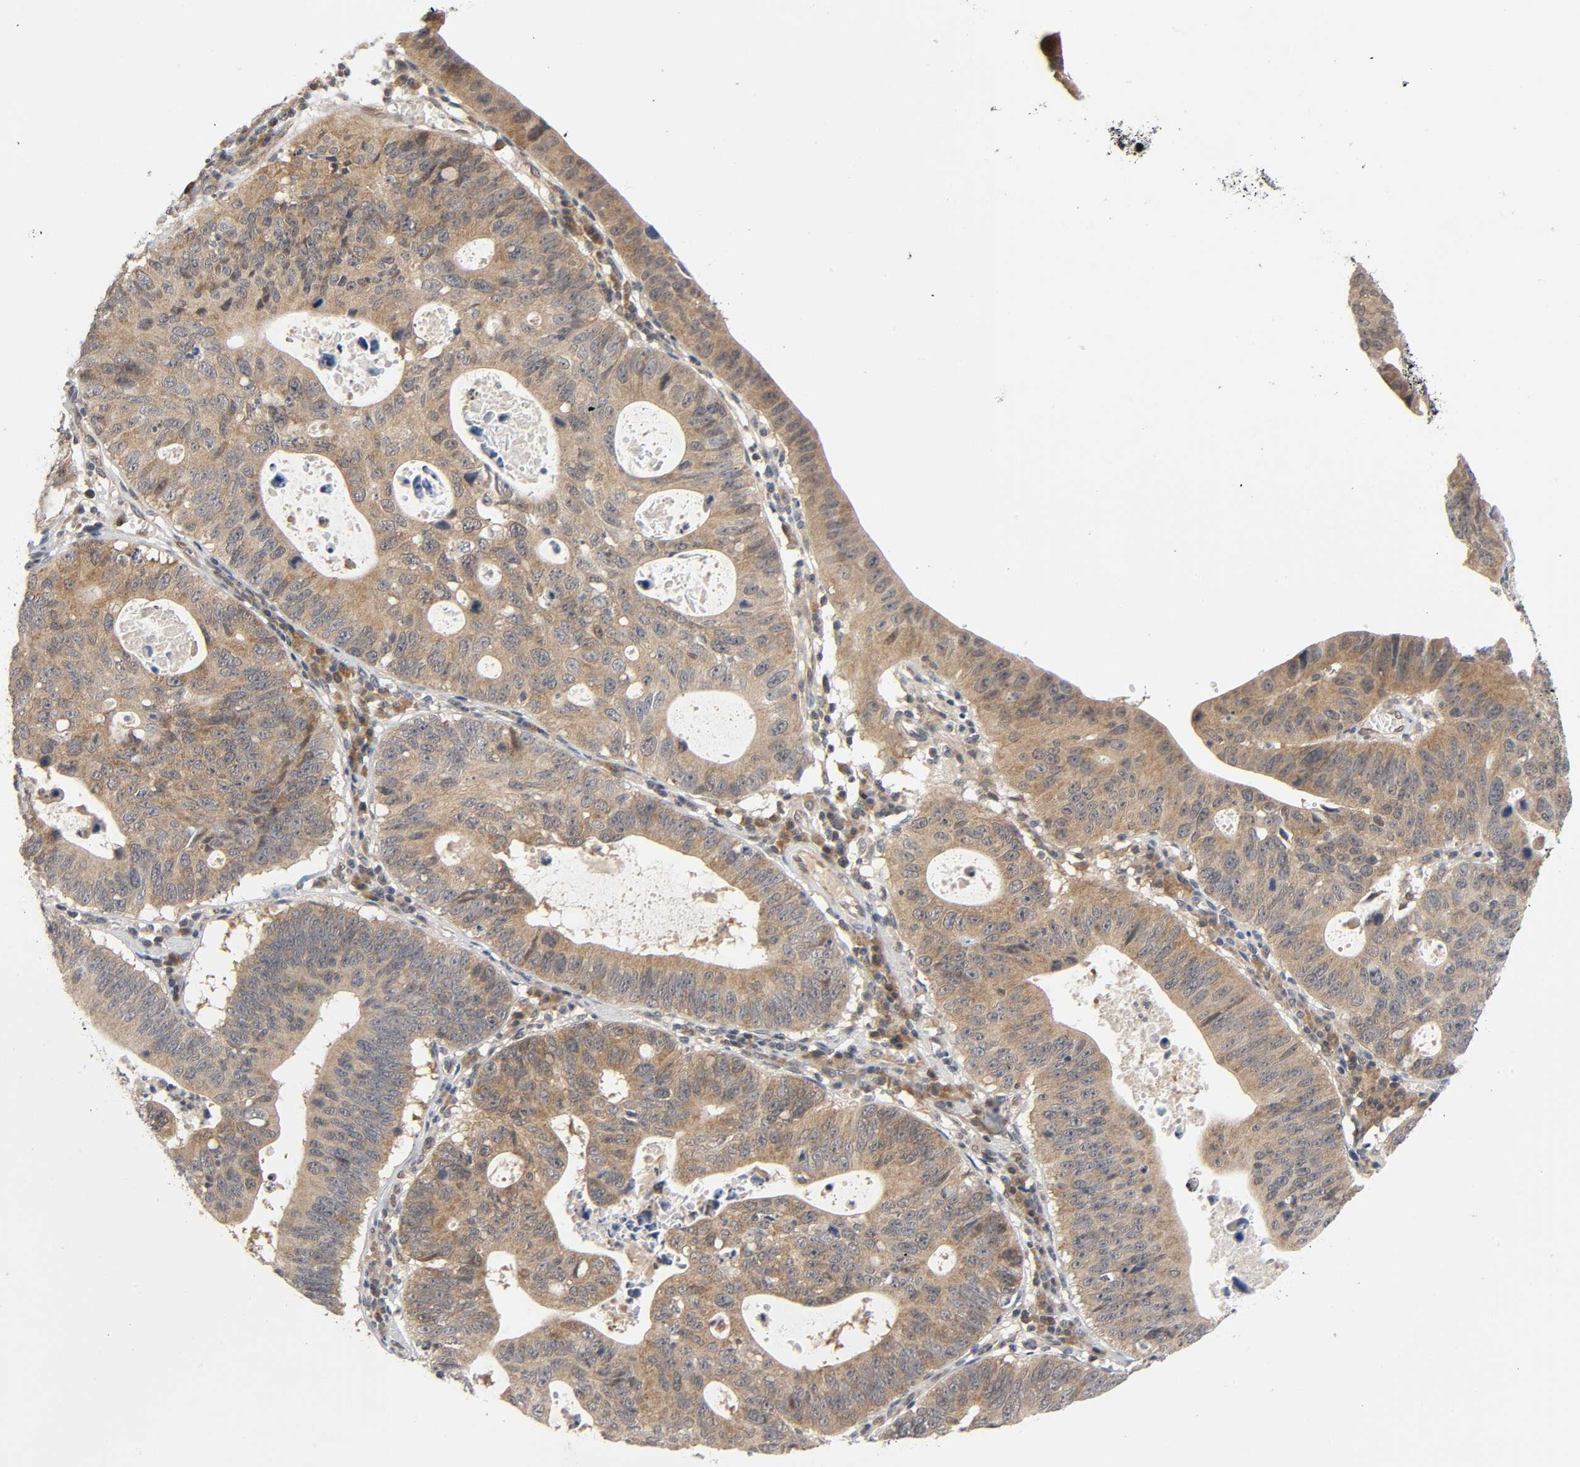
{"staining": {"intensity": "moderate", "quantity": ">75%", "location": "cytoplasmic/membranous"}, "tissue": "stomach cancer", "cell_type": "Tumor cells", "image_type": "cancer", "snomed": [{"axis": "morphology", "description": "Adenocarcinoma, NOS"}, {"axis": "topography", "description": "Stomach"}], "caption": "Adenocarcinoma (stomach) was stained to show a protein in brown. There is medium levels of moderate cytoplasmic/membranous expression in approximately >75% of tumor cells.", "gene": "MAPK8", "patient": {"sex": "male", "age": 59}}